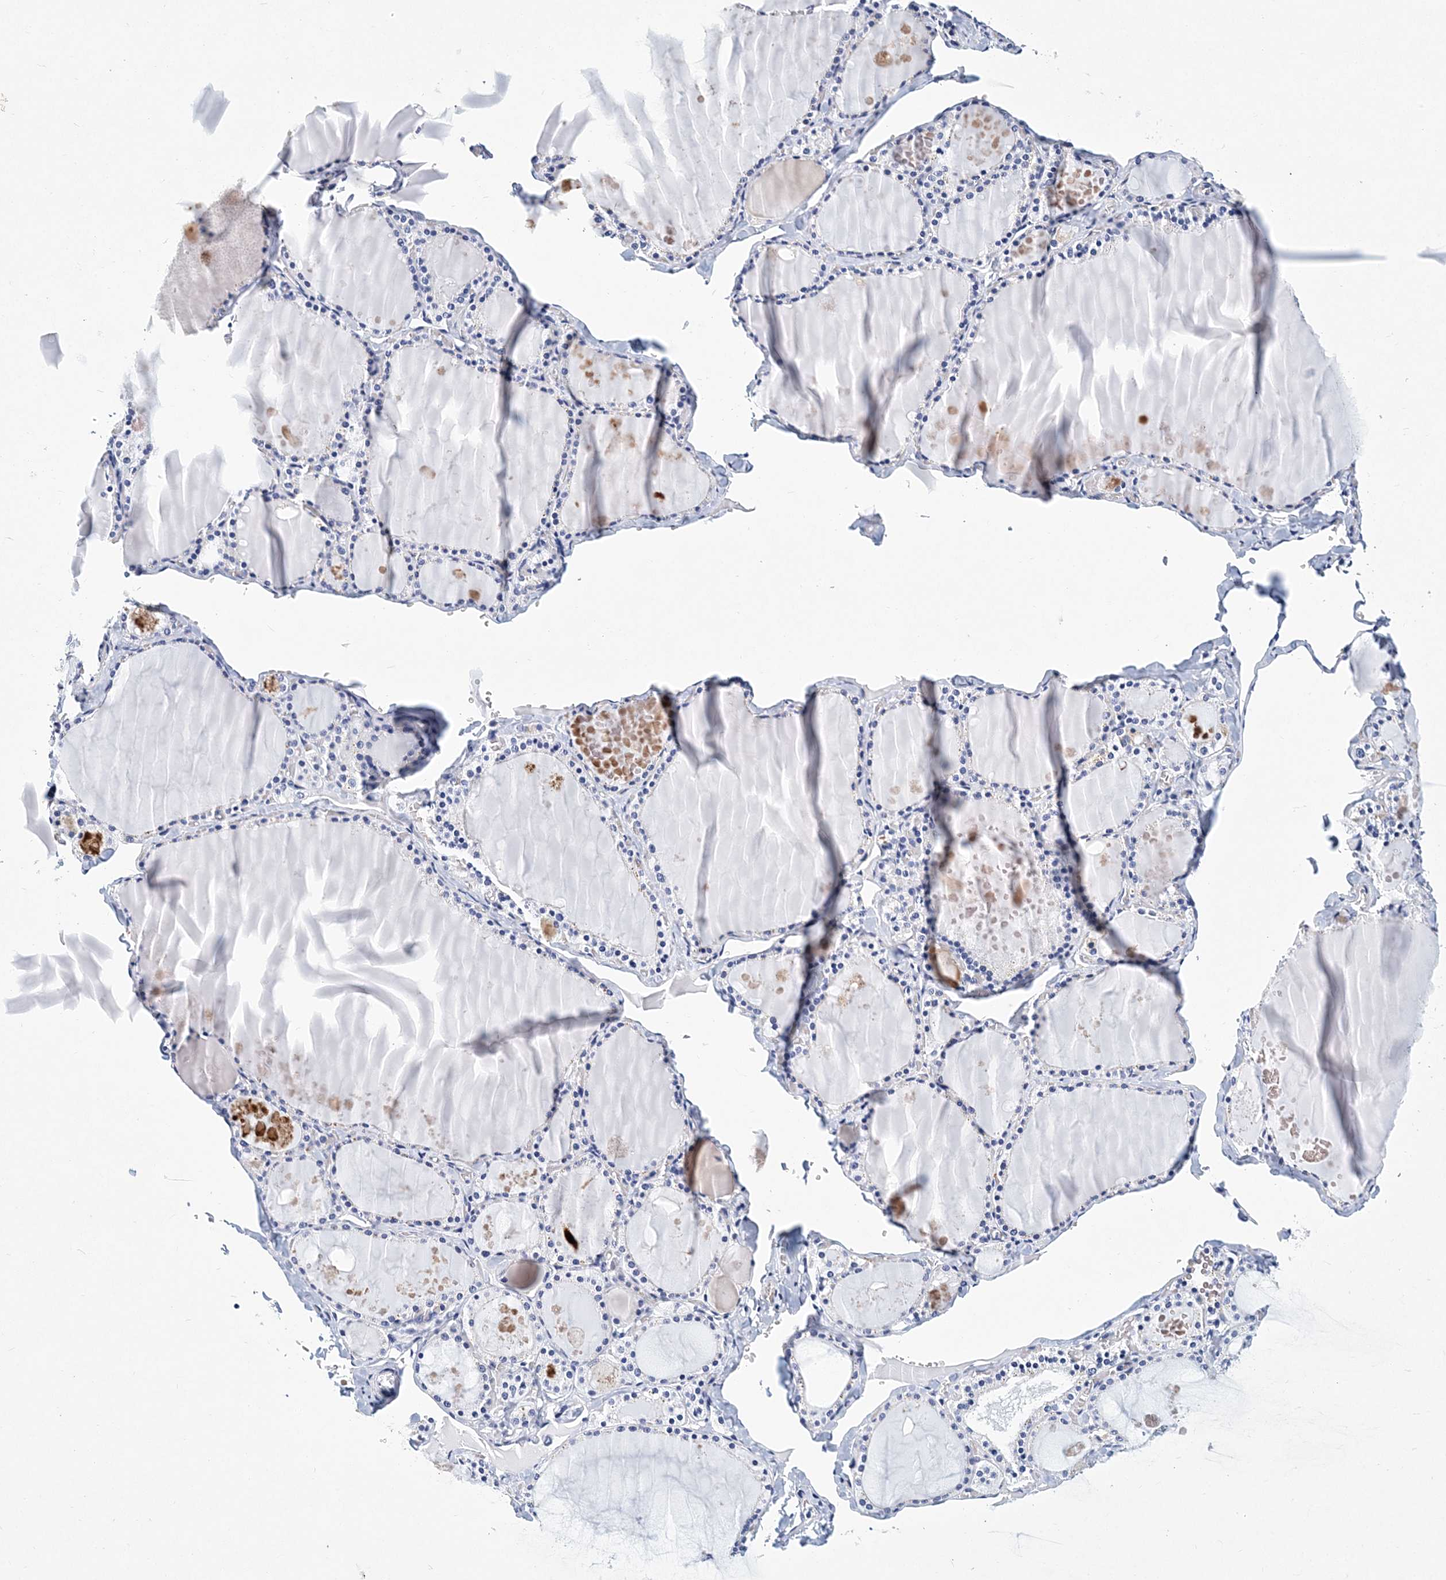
{"staining": {"intensity": "negative", "quantity": "none", "location": "none"}, "tissue": "thyroid gland", "cell_type": "Glandular cells", "image_type": "normal", "snomed": [{"axis": "morphology", "description": "Normal tissue, NOS"}, {"axis": "topography", "description": "Thyroid gland"}], "caption": "Immunohistochemistry photomicrograph of normal human thyroid gland stained for a protein (brown), which reveals no expression in glandular cells.", "gene": "ITGA2B", "patient": {"sex": "male", "age": 56}}